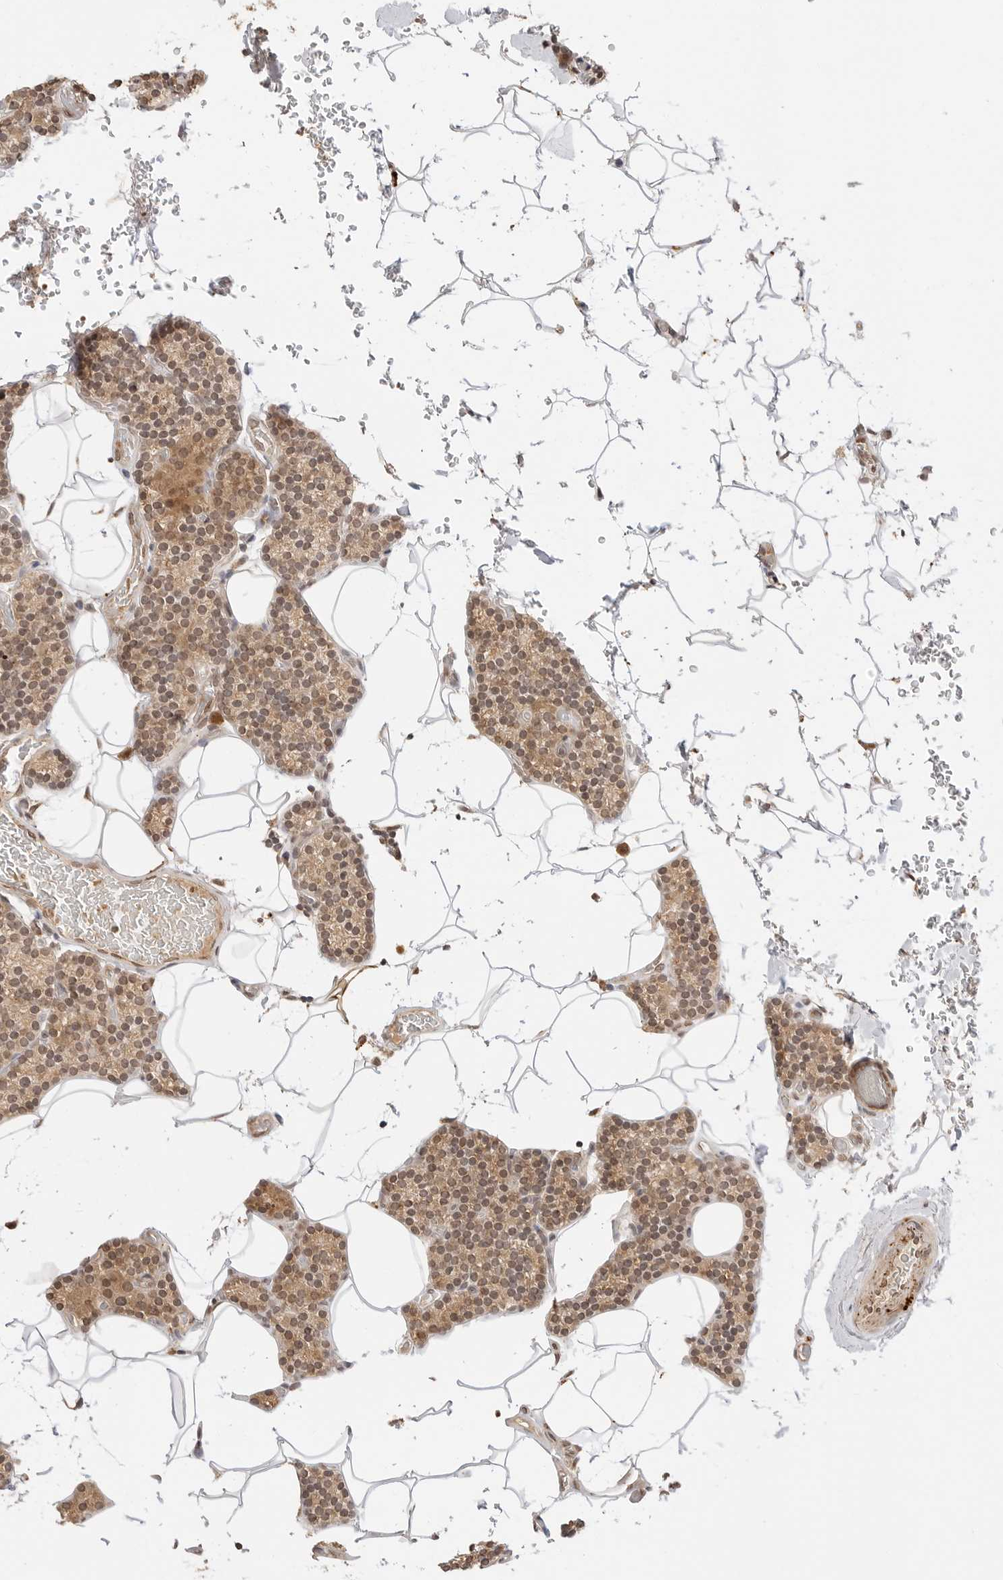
{"staining": {"intensity": "moderate", "quantity": ">75%", "location": "cytoplasmic/membranous,nuclear"}, "tissue": "parathyroid gland", "cell_type": "Glandular cells", "image_type": "normal", "snomed": [{"axis": "morphology", "description": "Normal tissue, NOS"}, {"axis": "topography", "description": "Parathyroid gland"}], "caption": "A brown stain shows moderate cytoplasmic/membranous,nuclear positivity of a protein in glandular cells of unremarkable human parathyroid gland.", "gene": "GPR34", "patient": {"sex": "male", "age": 52}}